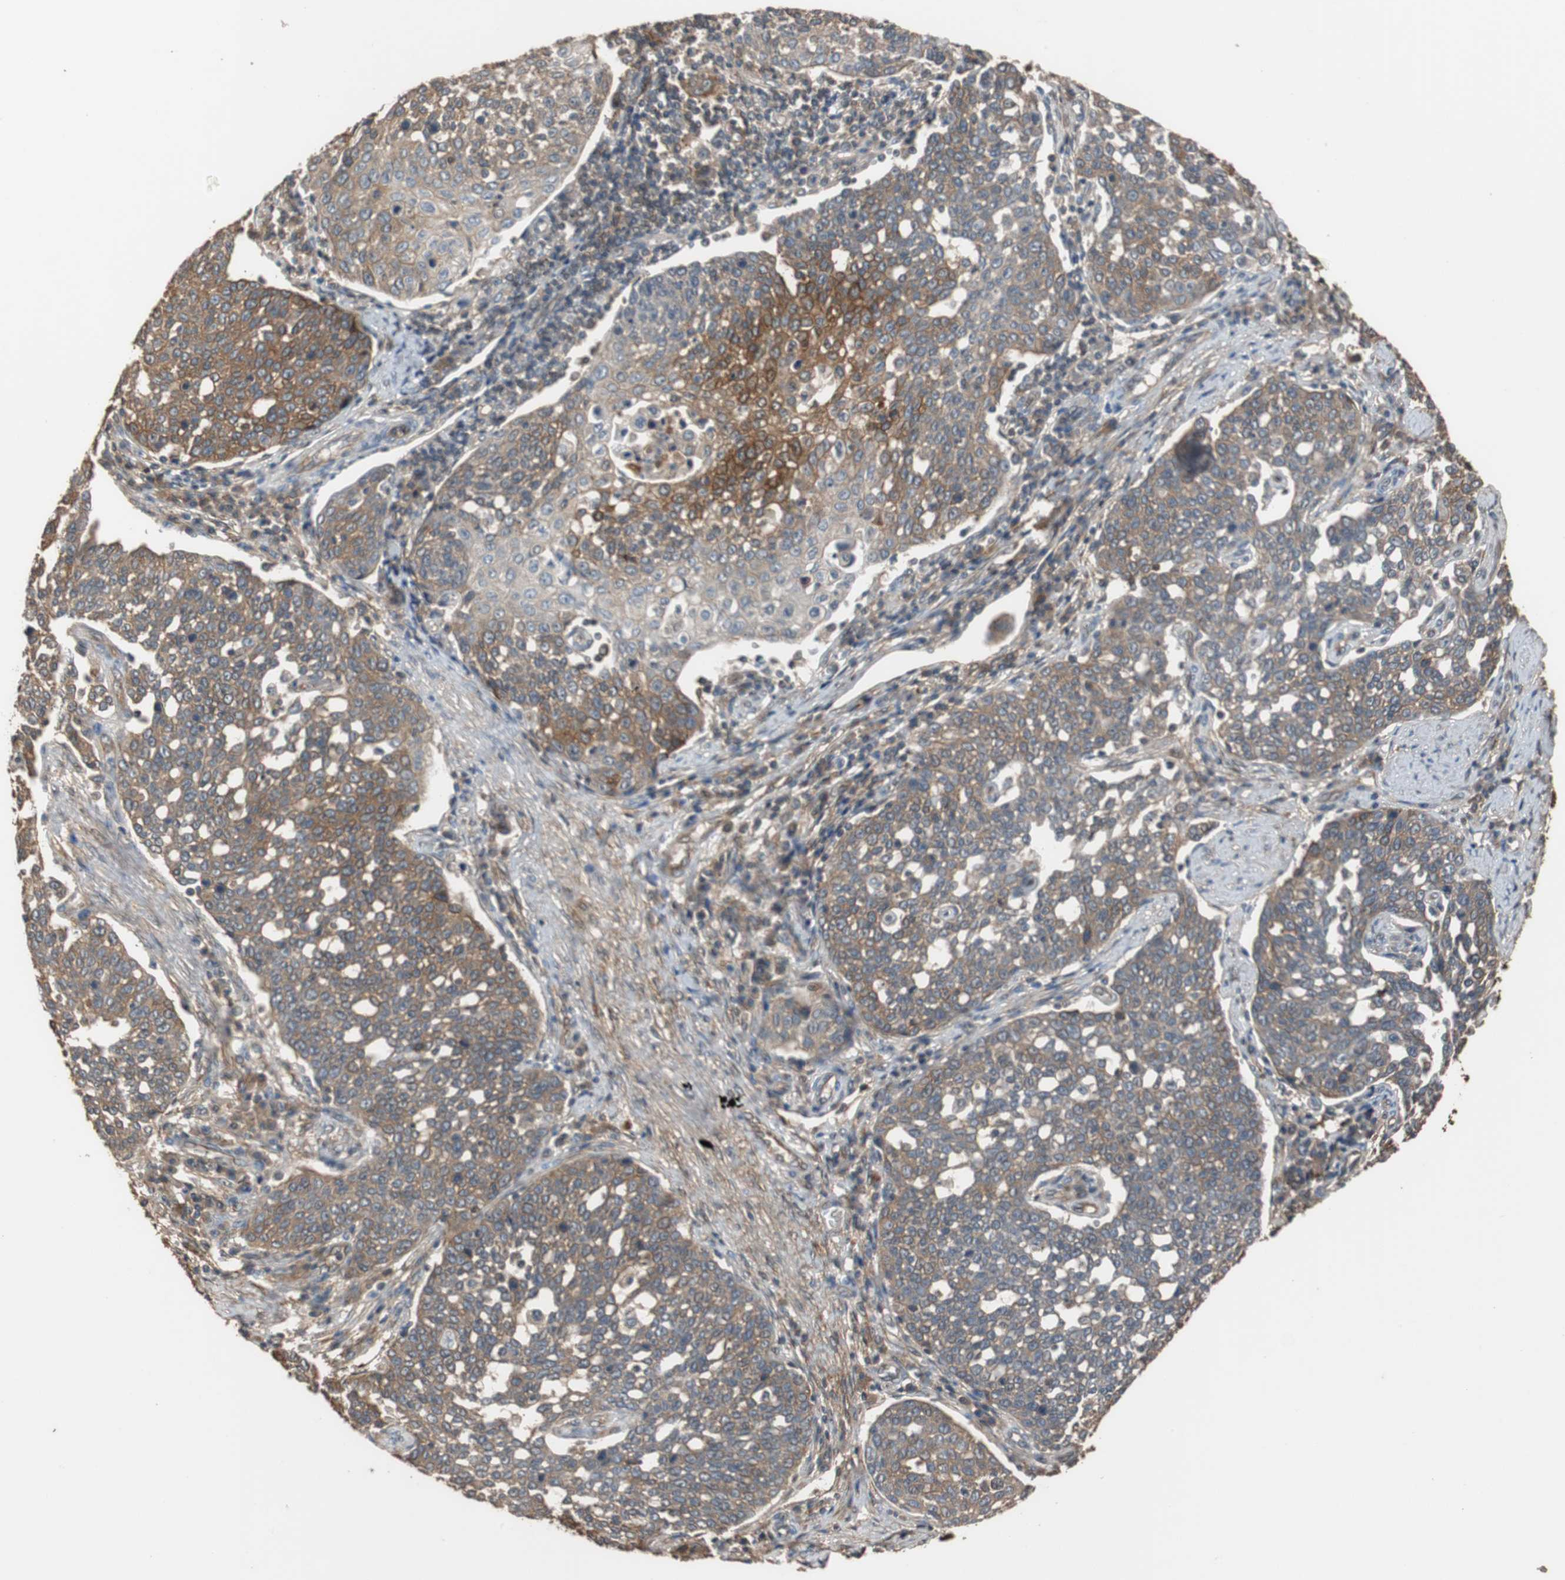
{"staining": {"intensity": "moderate", "quantity": ">75%", "location": "cytoplasmic/membranous"}, "tissue": "cervical cancer", "cell_type": "Tumor cells", "image_type": "cancer", "snomed": [{"axis": "morphology", "description": "Squamous cell carcinoma, NOS"}, {"axis": "topography", "description": "Cervix"}], "caption": "Immunohistochemical staining of squamous cell carcinoma (cervical) reveals medium levels of moderate cytoplasmic/membranous protein expression in about >75% of tumor cells. Ihc stains the protein in brown and the nuclei are stained blue.", "gene": "NDRG1", "patient": {"sex": "female", "age": 34}}